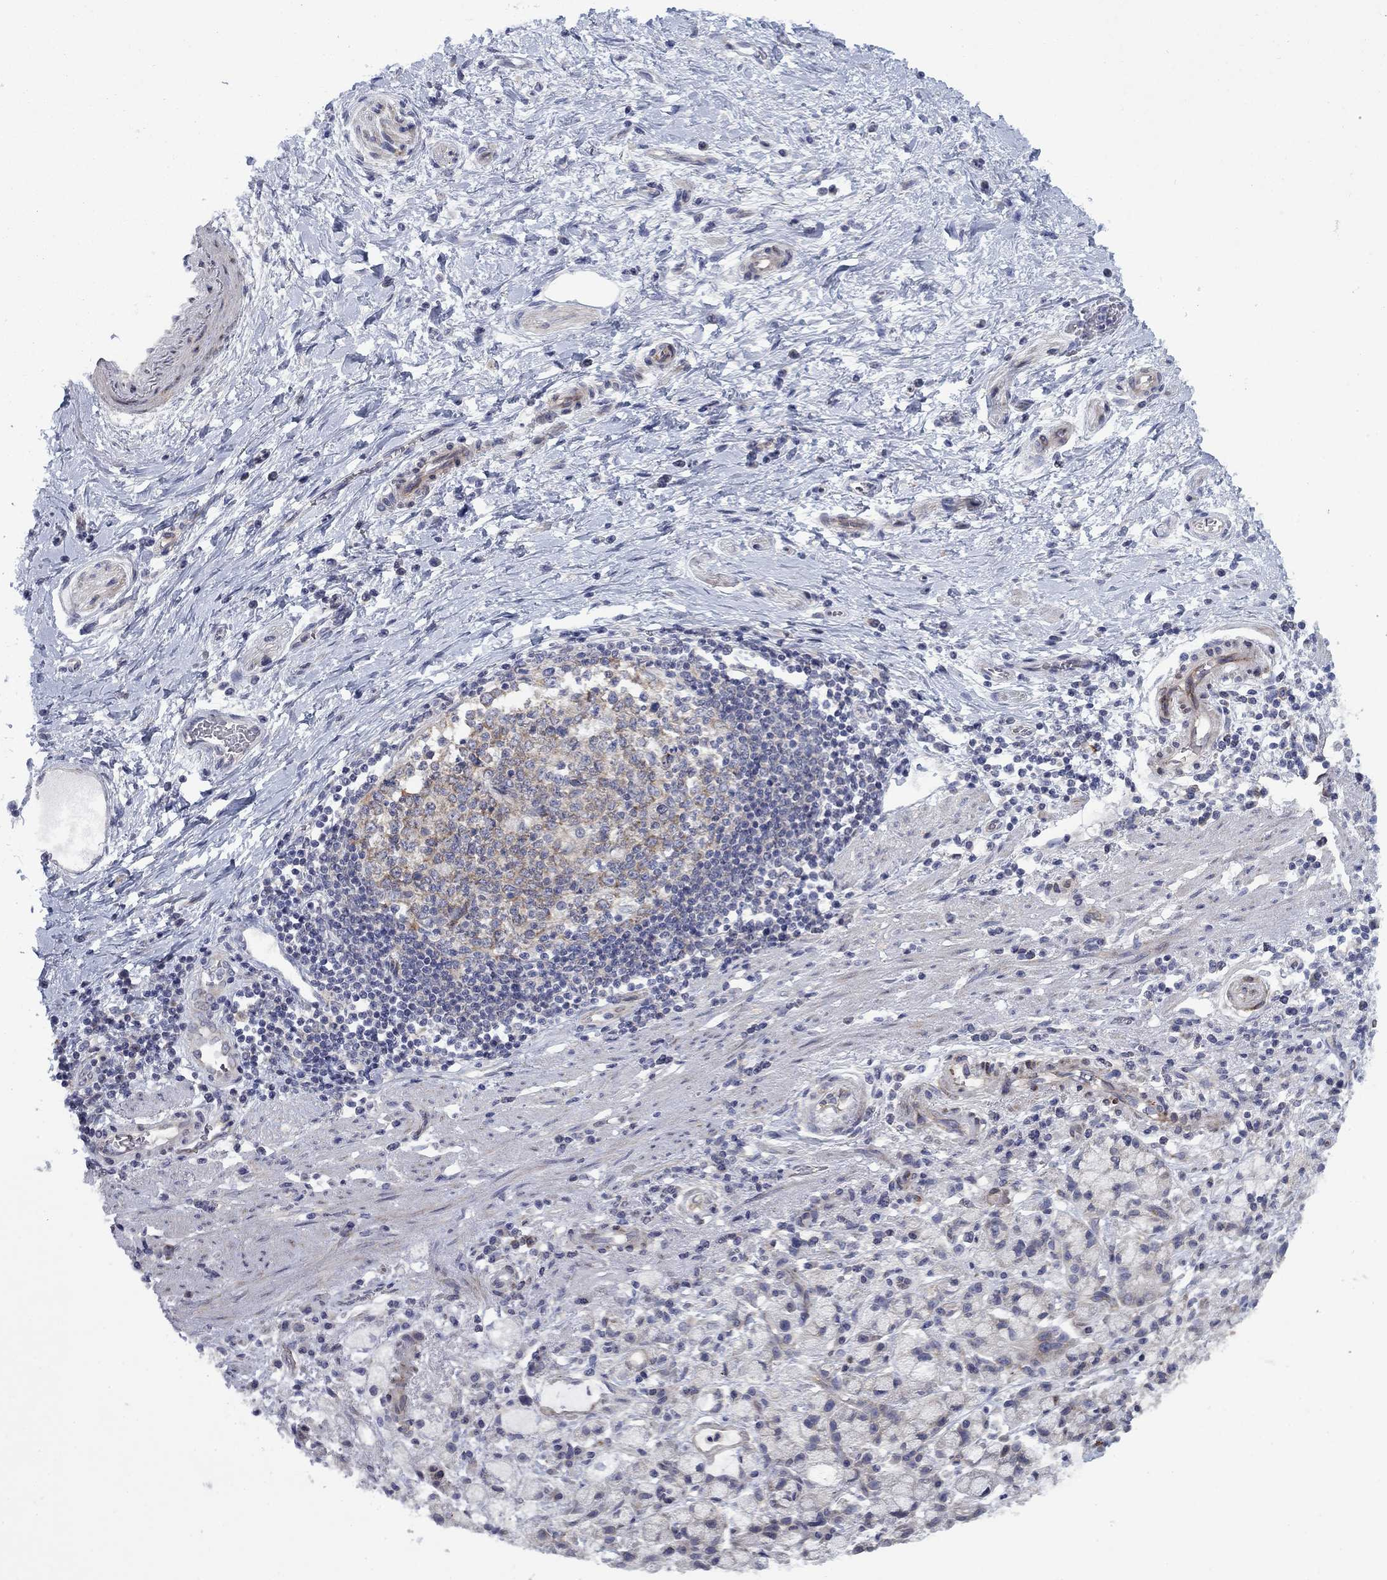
{"staining": {"intensity": "negative", "quantity": "none", "location": "none"}, "tissue": "stomach cancer", "cell_type": "Tumor cells", "image_type": "cancer", "snomed": [{"axis": "morphology", "description": "Adenocarcinoma, NOS"}, {"axis": "topography", "description": "Stomach"}], "caption": "A high-resolution photomicrograph shows immunohistochemistry (IHC) staining of stomach cancer (adenocarcinoma), which reveals no significant positivity in tumor cells.", "gene": "FXR1", "patient": {"sex": "male", "age": 58}}